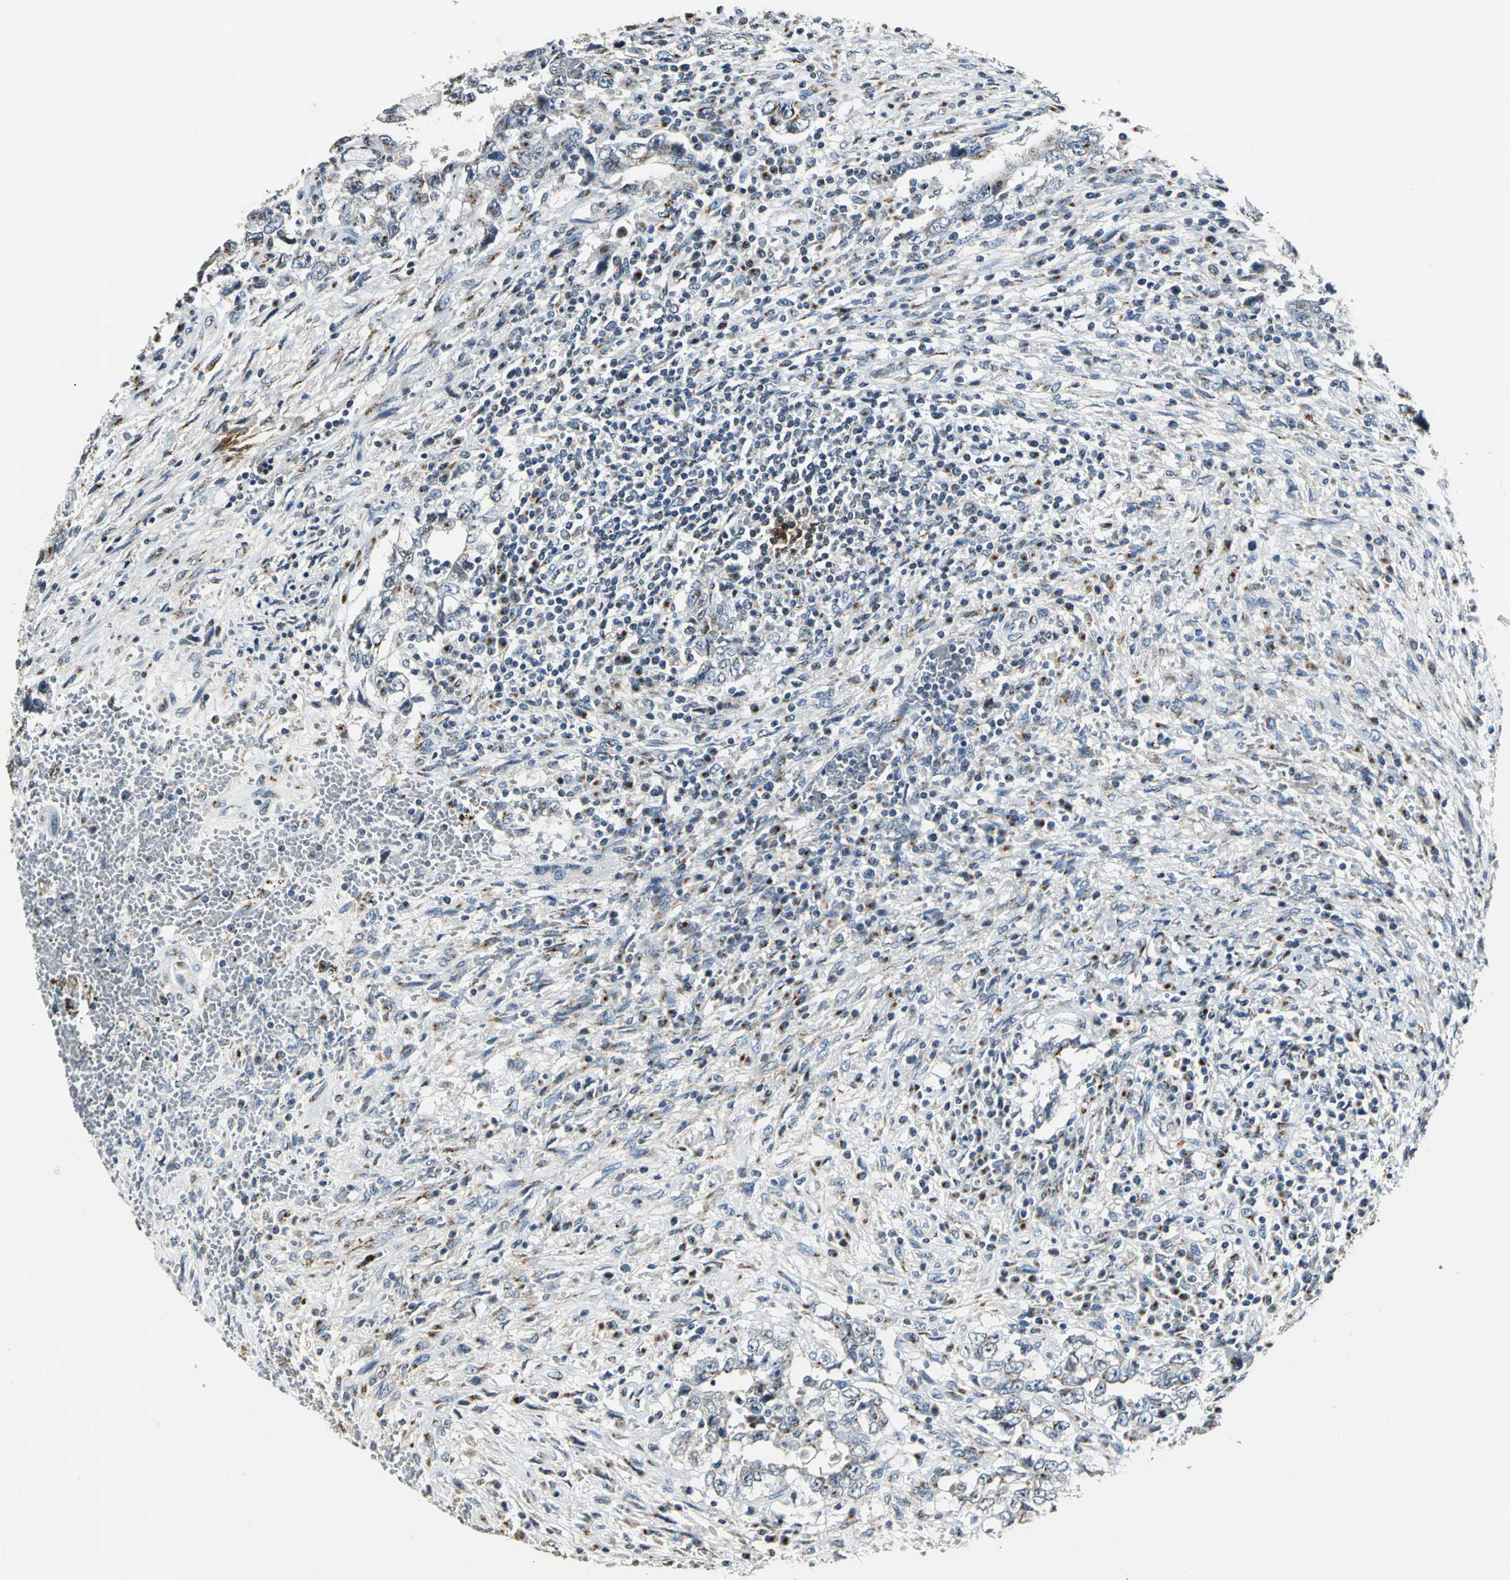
{"staining": {"intensity": "weak", "quantity": "25%-75%", "location": "cytoplasmic/membranous"}, "tissue": "testis cancer", "cell_type": "Tumor cells", "image_type": "cancer", "snomed": [{"axis": "morphology", "description": "Carcinoma, Embryonal, NOS"}, {"axis": "topography", "description": "Testis"}], "caption": "Immunohistochemistry (IHC) micrograph of neoplastic tissue: testis embryonal carcinoma stained using immunohistochemistry displays low levels of weak protein expression localized specifically in the cytoplasmic/membranous of tumor cells, appearing as a cytoplasmic/membranous brown color.", "gene": "TMEM115", "patient": {"sex": "male", "age": 26}}